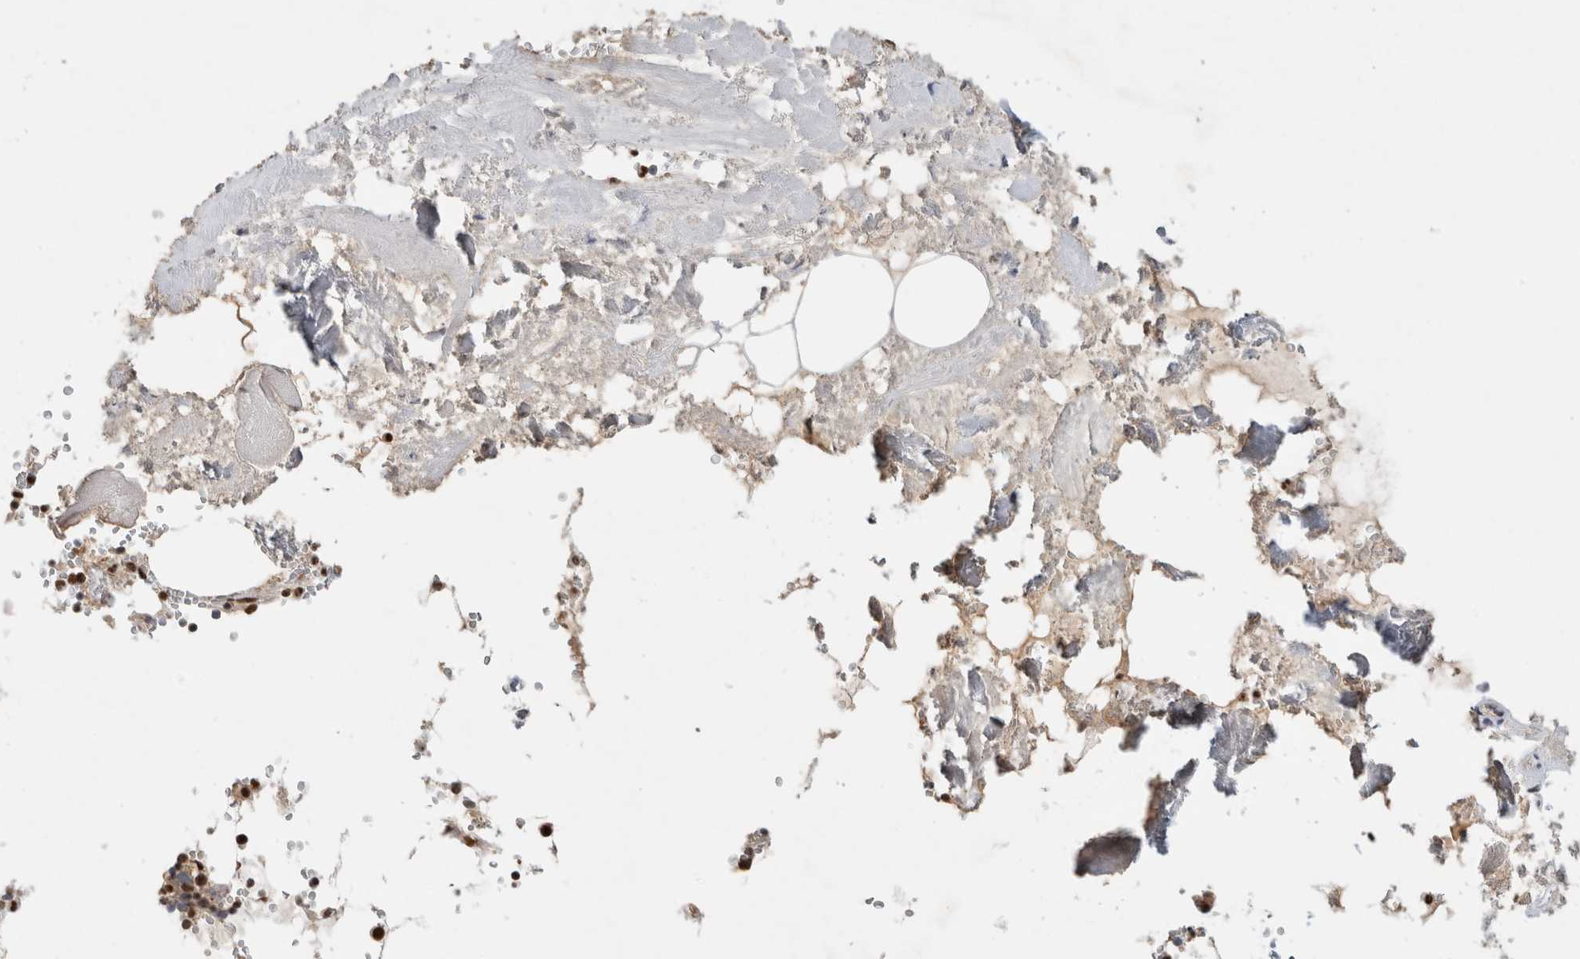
{"staining": {"intensity": "strong", "quantity": ">75%", "location": "nuclear"}, "tissue": "bone marrow", "cell_type": "Hematopoietic cells", "image_type": "normal", "snomed": [{"axis": "morphology", "description": "Normal tissue, NOS"}, {"axis": "topography", "description": "Bone marrow"}], "caption": "A brown stain highlights strong nuclear staining of a protein in hematopoietic cells of normal bone marrow. (Stains: DAB (3,3'-diaminobenzidine) in brown, nuclei in blue, Microscopy: brightfield microscopy at high magnification).", "gene": "DDX42", "patient": {"sex": "male", "age": 70}}